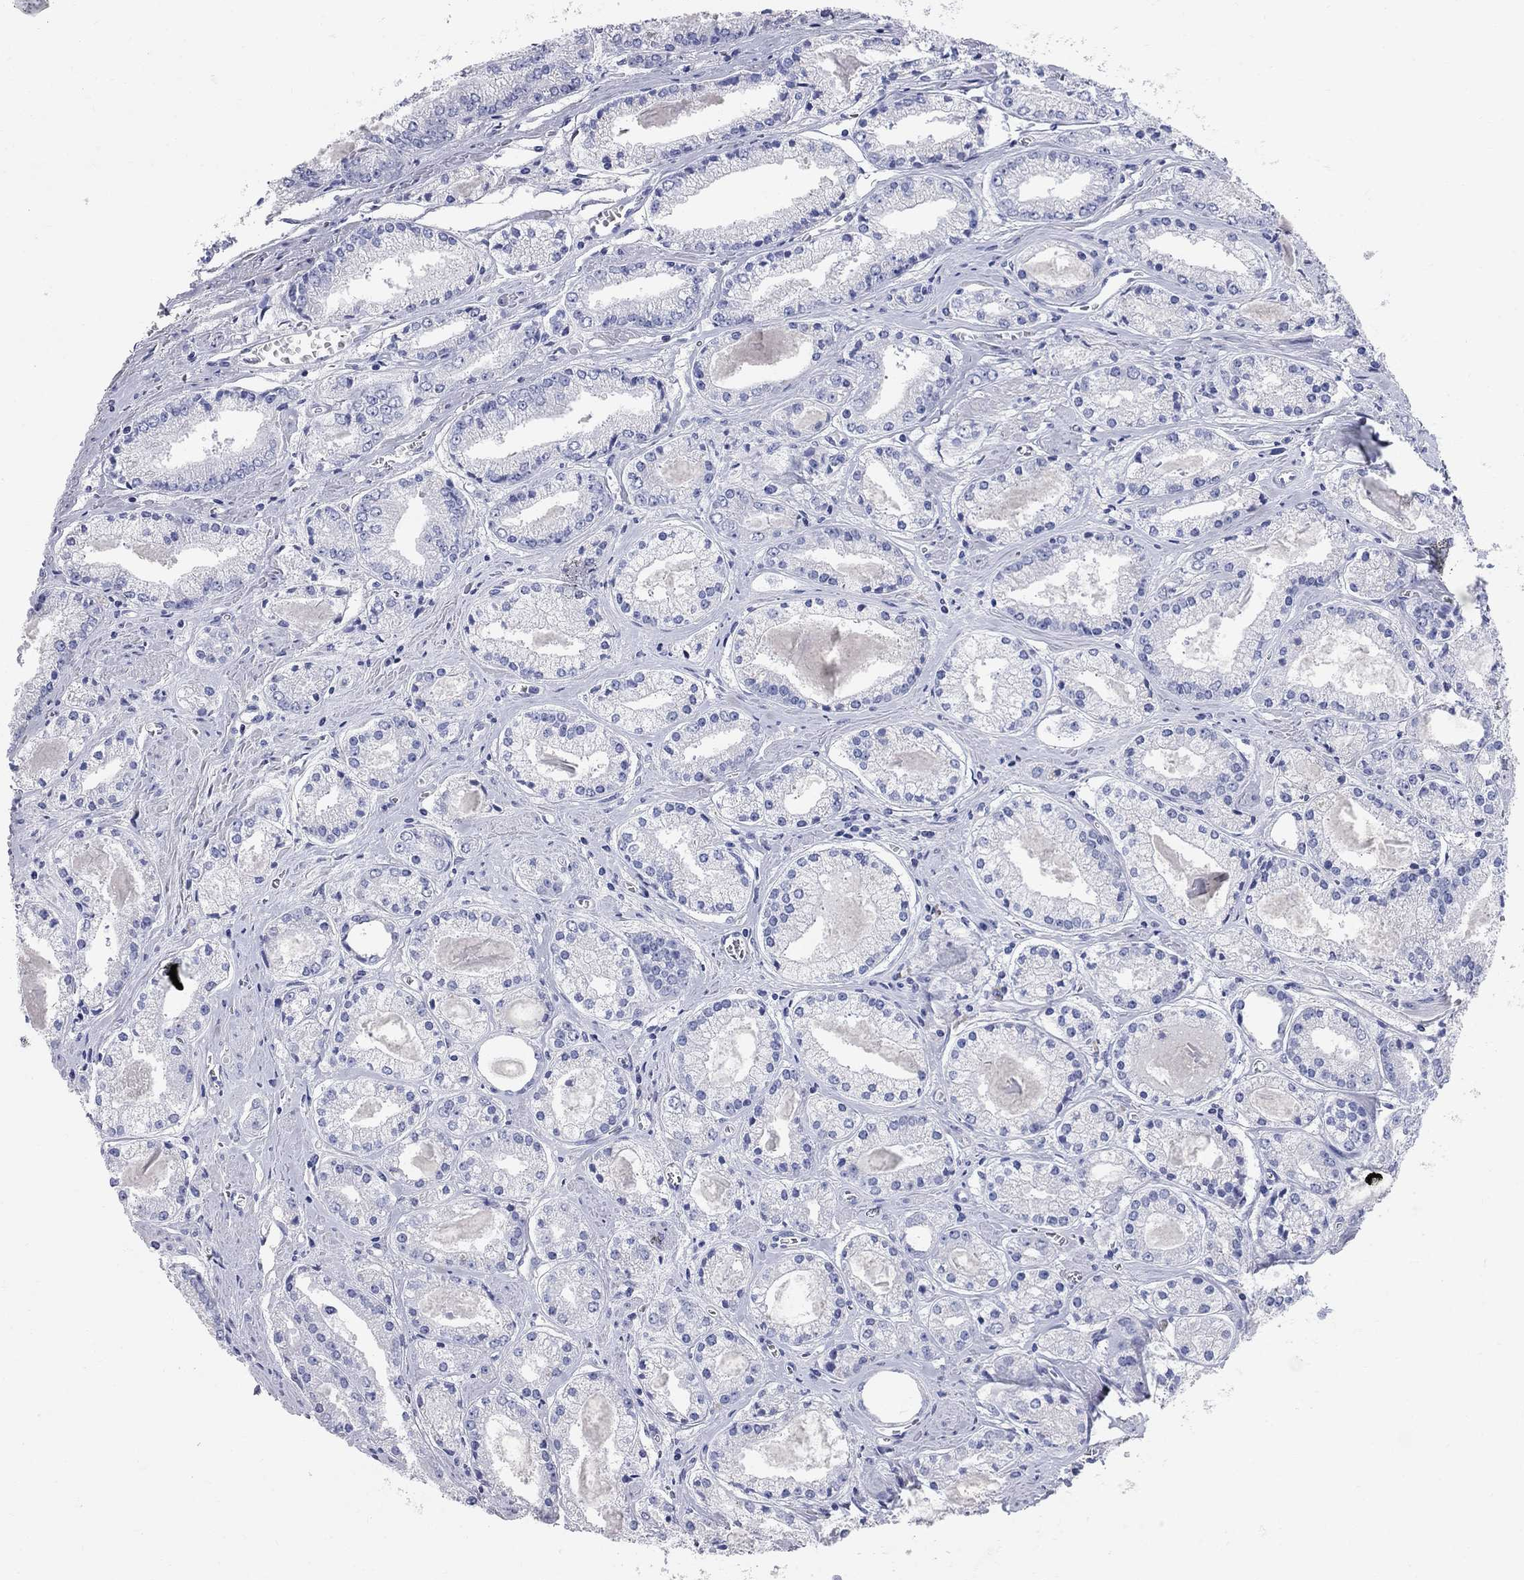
{"staining": {"intensity": "negative", "quantity": "none", "location": "none"}, "tissue": "prostate cancer", "cell_type": "Tumor cells", "image_type": "cancer", "snomed": [{"axis": "morphology", "description": "Adenocarcinoma, NOS"}, {"axis": "topography", "description": "Prostate"}], "caption": "Immunohistochemistry photomicrograph of neoplastic tissue: prostate adenocarcinoma stained with DAB (3,3'-diaminobenzidine) shows no significant protein staining in tumor cells. (DAB (3,3'-diaminobenzidine) immunohistochemistry, high magnification).", "gene": "AOX1", "patient": {"sex": "male", "age": 72}}